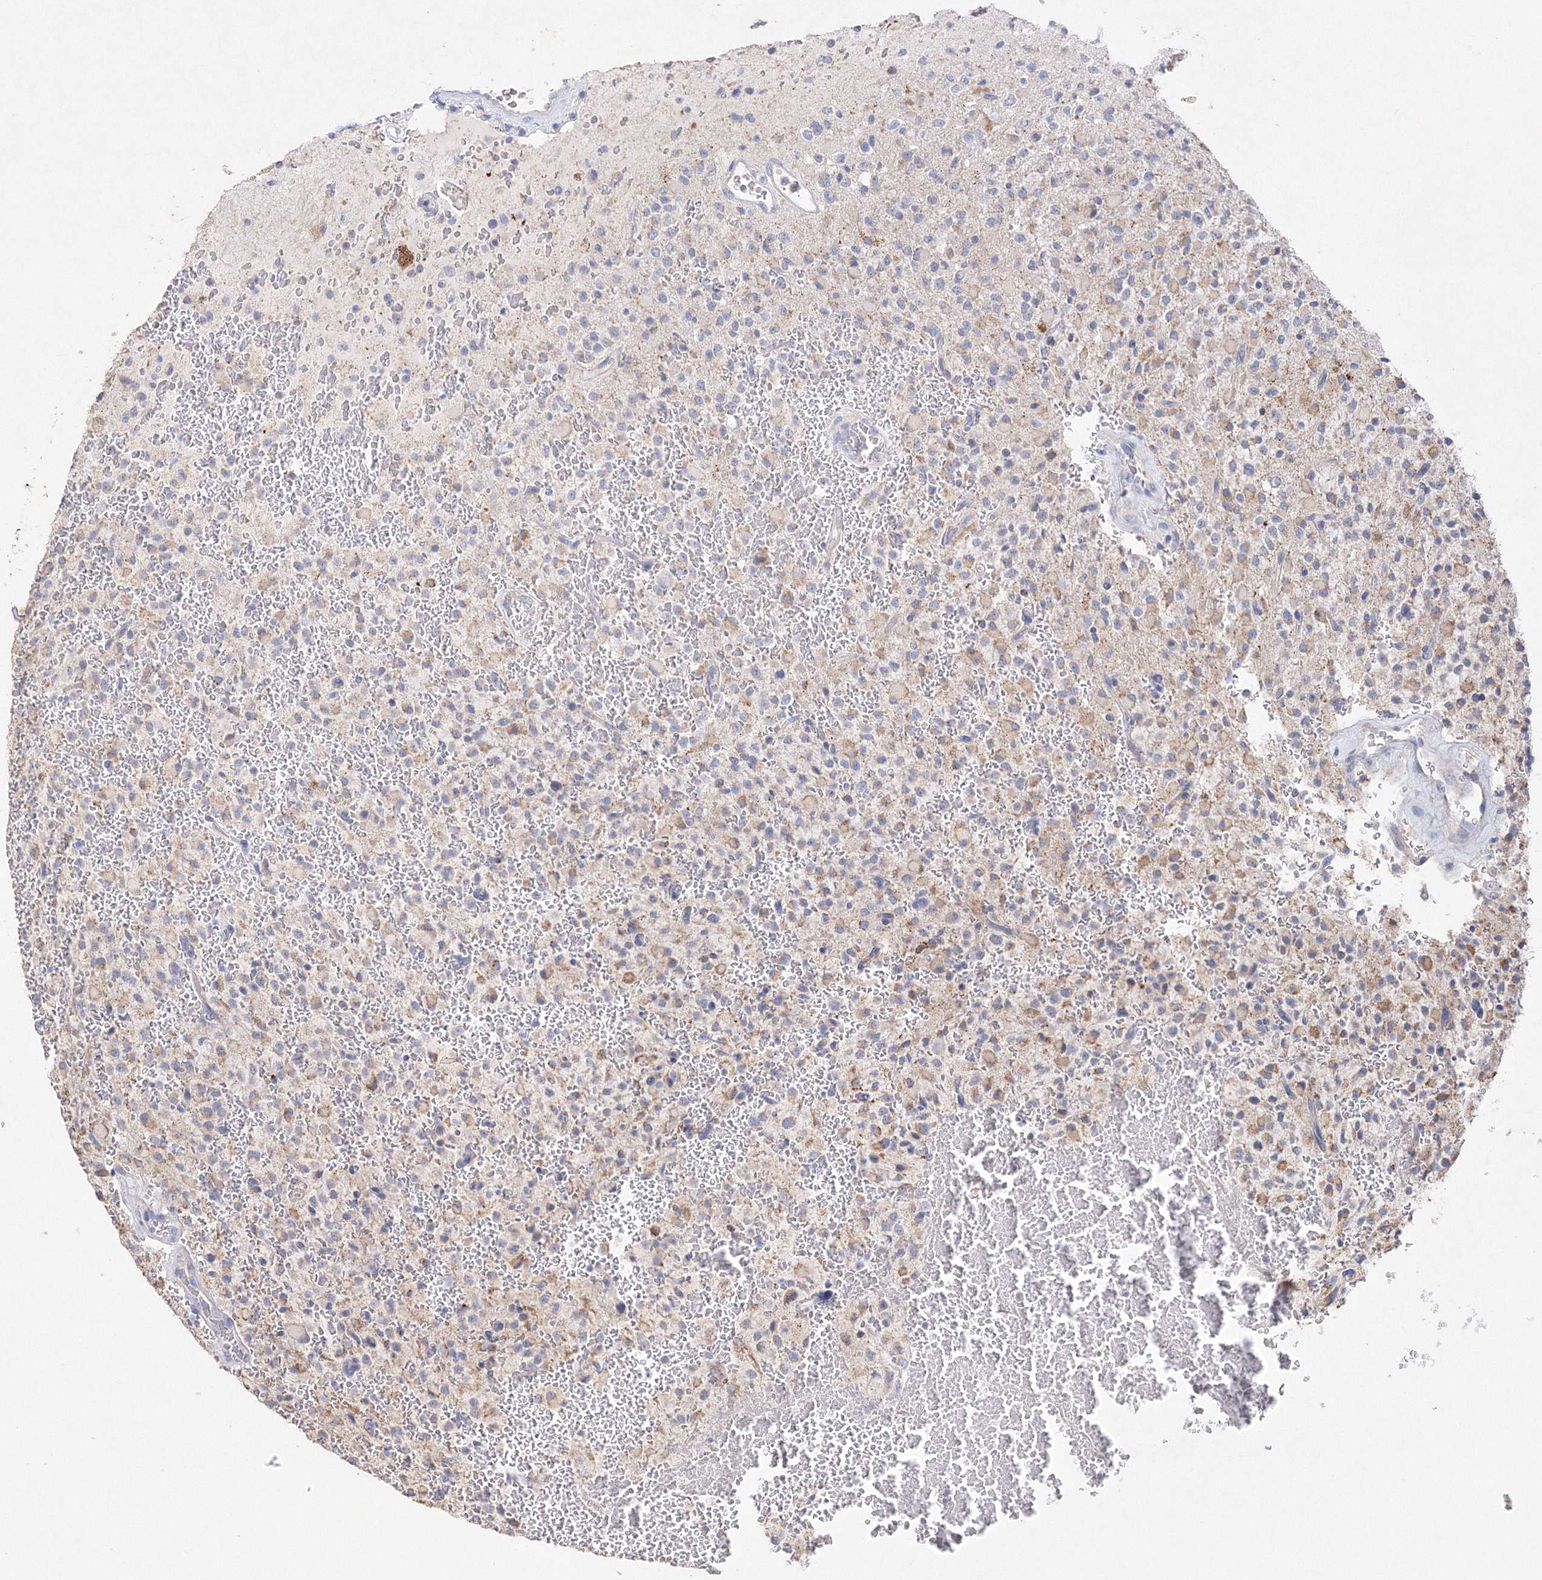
{"staining": {"intensity": "weak", "quantity": "<25%", "location": "cytoplasmic/membranous"}, "tissue": "glioma", "cell_type": "Tumor cells", "image_type": "cancer", "snomed": [{"axis": "morphology", "description": "Glioma, malignant, High grade"}, {"axis": "topography", "description": "Brain"}], "caption": "Immunohistochemistry (IHC) of malignant glioma (high-grade) demonstrates no positivity in tumor cells.", "gene": "GLS", "patient": {"sex": "male", "age": 34}}